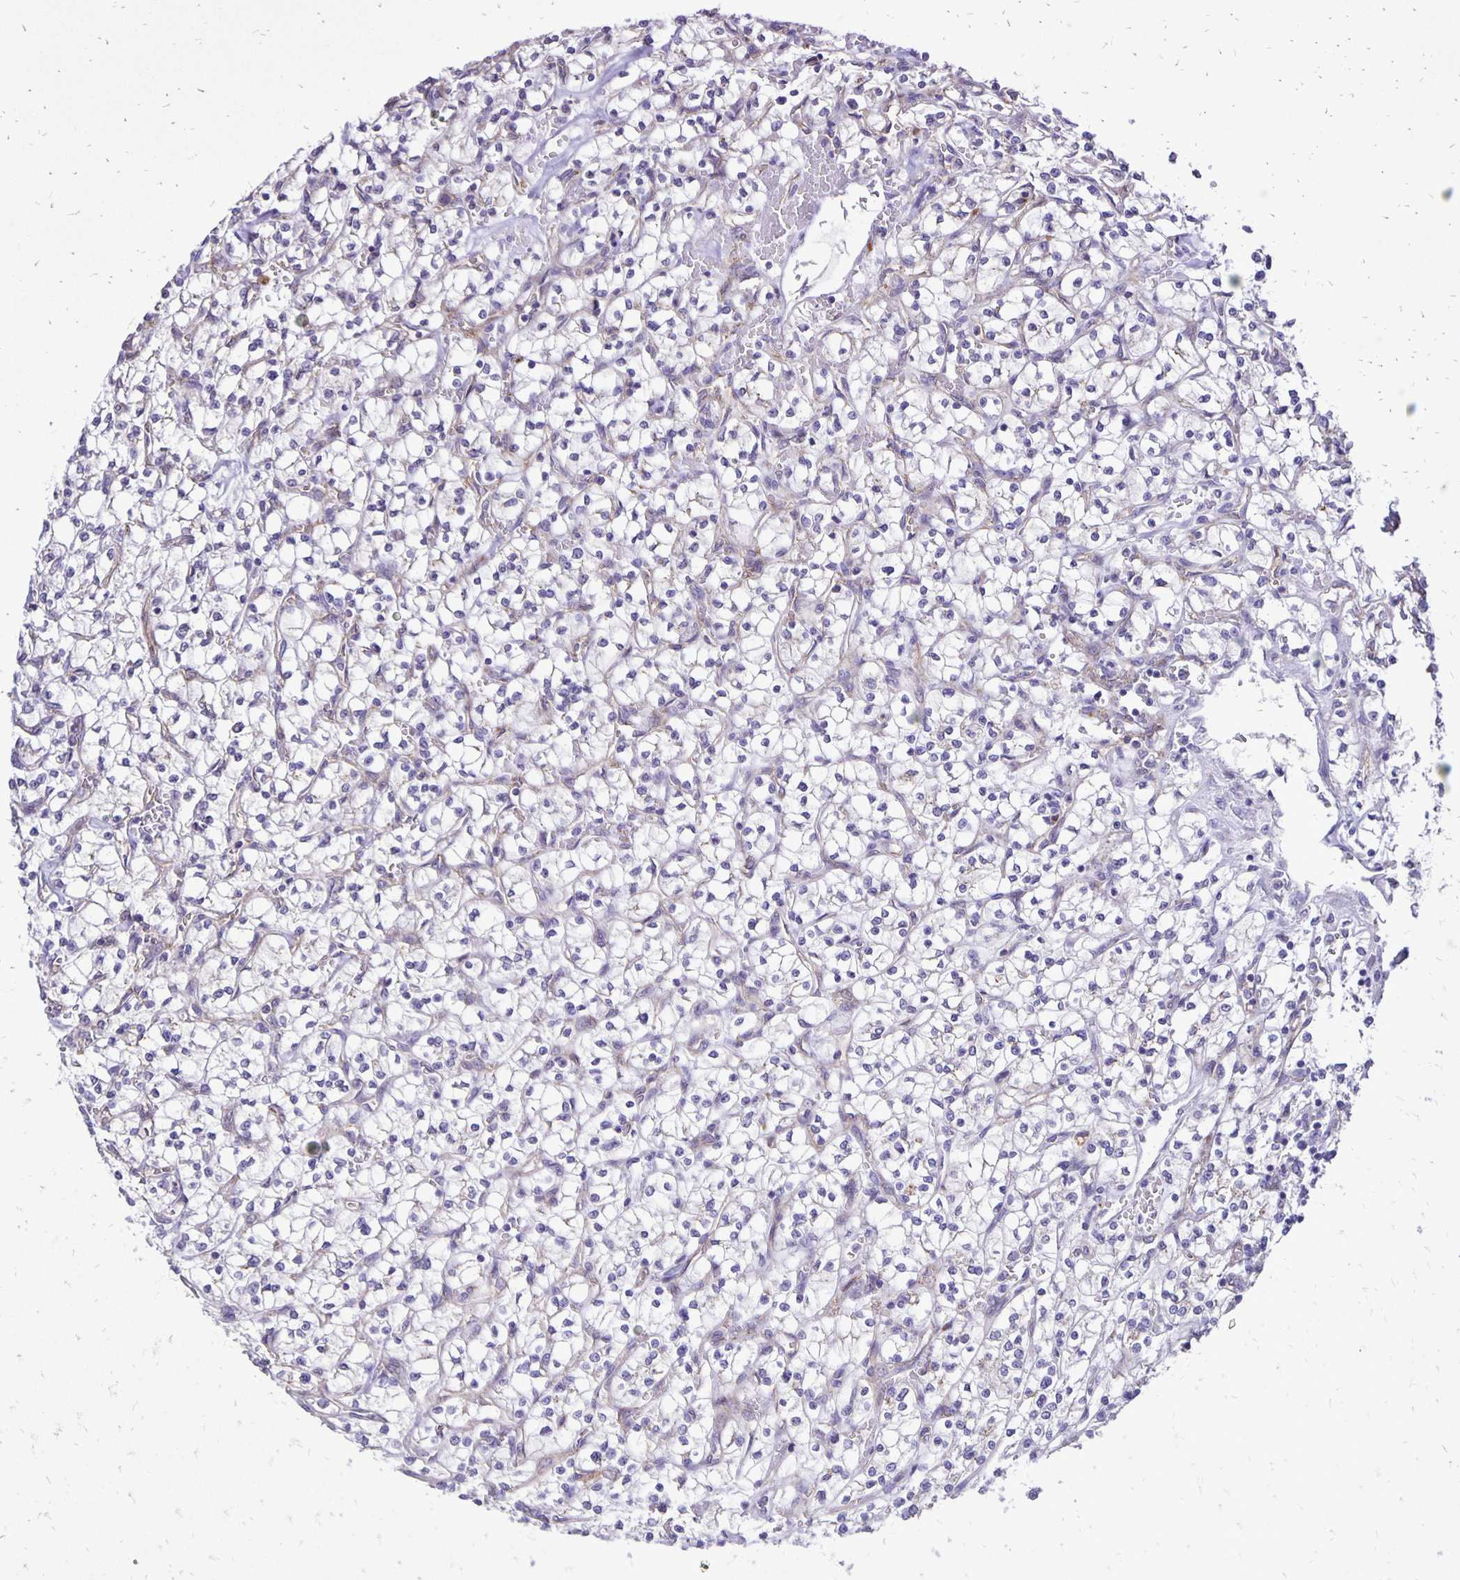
{"staining": {"intensity": "negative", "quantity": "none", "location": "none"}, "tissue": "renal cancer", "cell_type": "Tumor cells", "image_type": "cancer", "snomed": [{"axis": "morphology", "description": "Adenocarcinoma, NOS"}, {"axis": "topography", "description": "Kidney"}], "caption": "An image of adenocarcinoma (renal) stained for a protein exhibits no brown staining in tumor cells.", "gene": "EIF5A", "patient": {"sex": "female", "age": 64}}